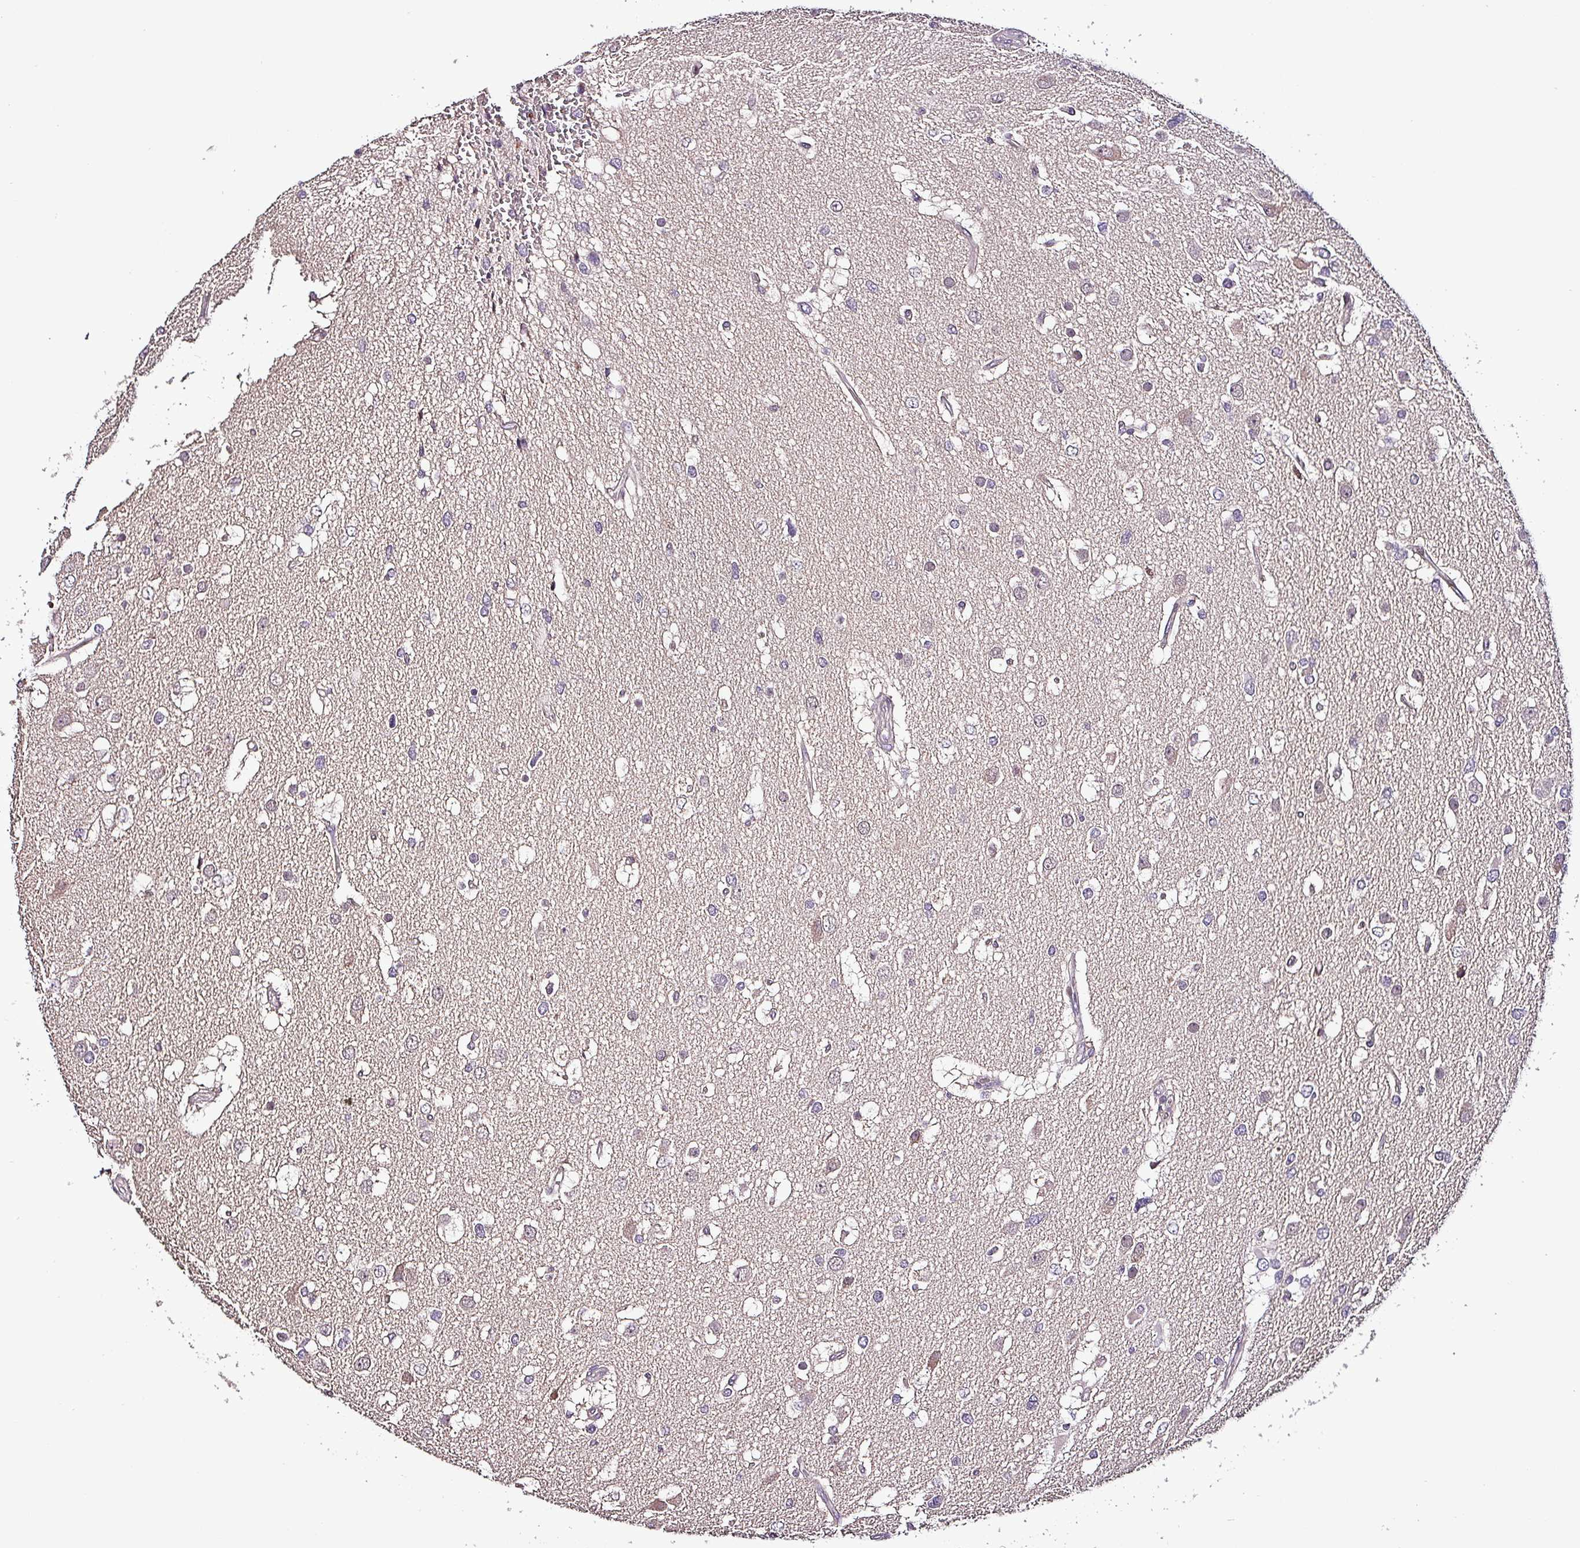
{"staining": {"intensity": "weak", "quantity": "<25%", "location": "cytoplasmic/membranous"}, "tissue": "glioma", "cell_type": "Tumor cells", "image_type": "cancer", "snomed": [{"axis": "morphology", "description": "Glioma, malignant, High grade"}, {"axis": "topography", "description": "Brain"}], "caption": "High power microscopy histopathology image of an immunohistochemistry photomicrograph of malignant high-grade glioma, revealing no significant expression in tumor cells.", "gene": "GRAPL", "patient": {"sex": "male", "age": 53}}